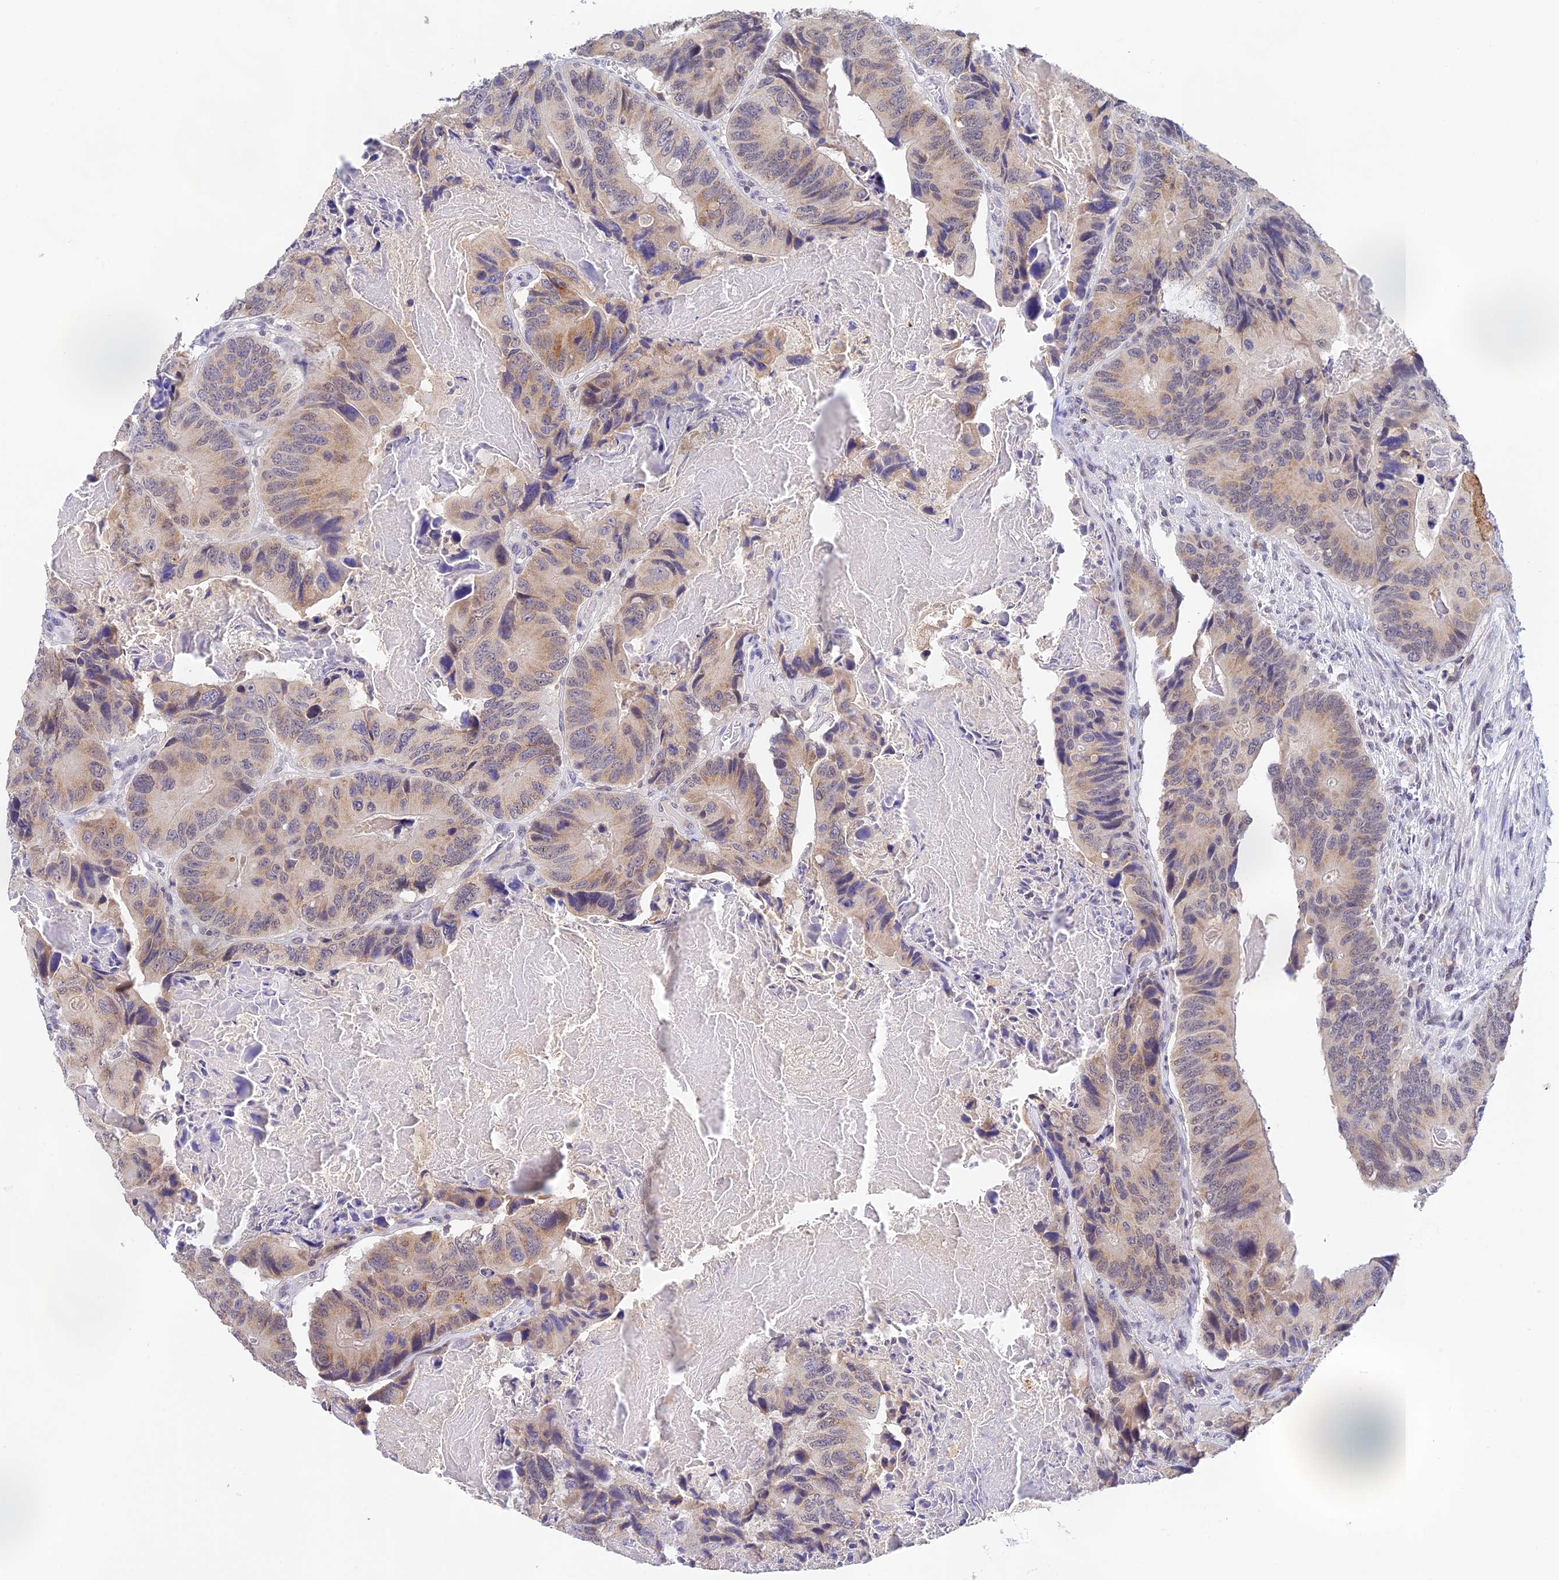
{"staining": {"intensity": "weak", "quantity": "25%-75%", "location": "cytoplasmic/membranous"}, "tissue": "colorectal cancer", "cell_type": "Tumor cells", "image_type": "cancer", "snomed": [{"axis": "morphology", "description": "Adenocarcinoma, NOS"}, {"axis": "topography", "description": "Colon"}], "caption": "IHC photomicrograph of neoplastic tissue: colorectal cancer stained using immunohistochemistry exhibits low levels of weak protein expression localized specifically in the cytoplasmic/membranous of tumor cells, appearing as a cytoplasmic/membranous brown color.", "gene": "PEX16", "patient": {"sex": "male", "age": 84}}